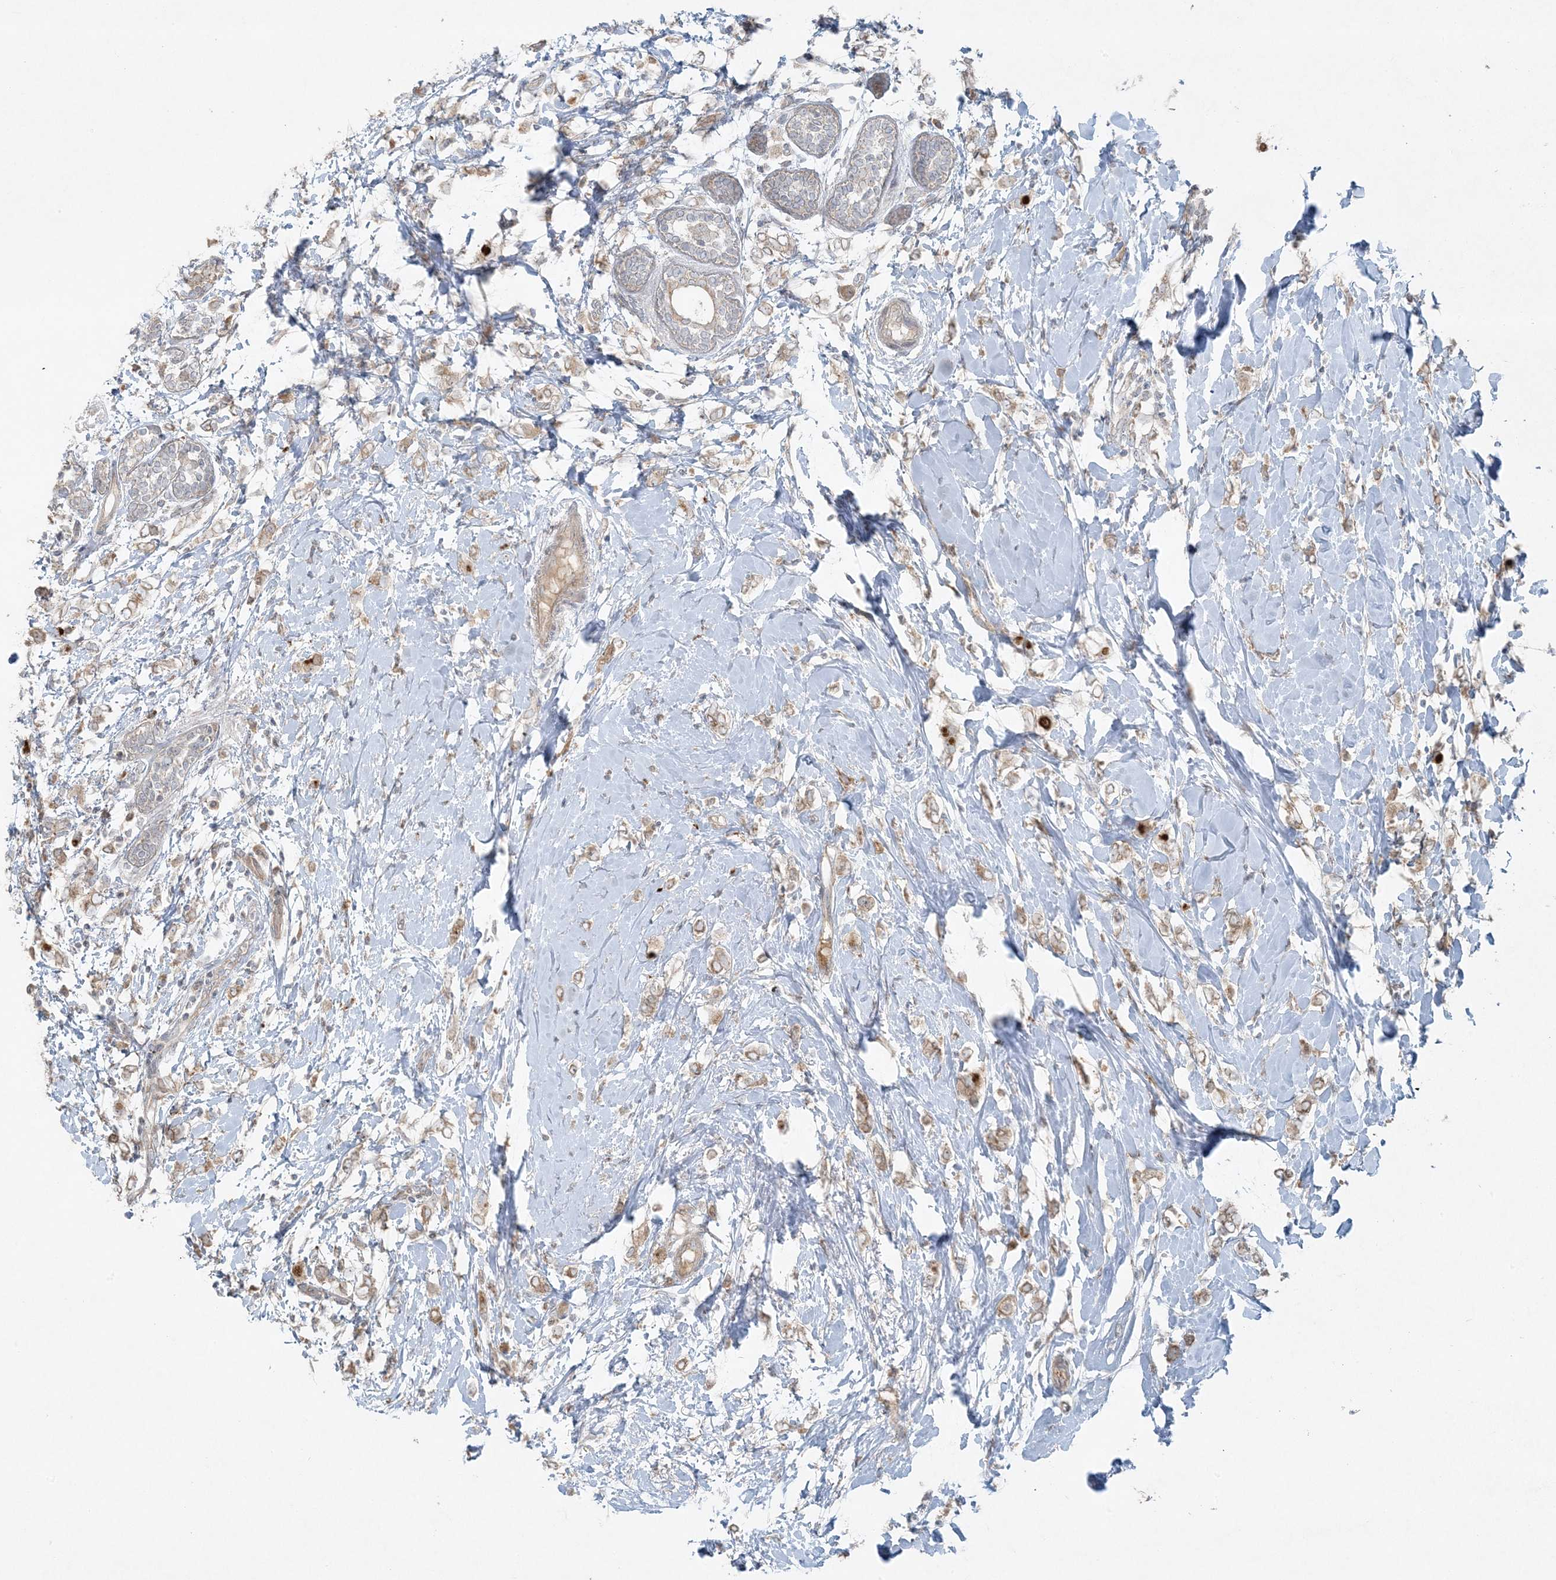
{"staining": {"intensity": "weak", "quantity": ">75%", "location": "cytoplasmic/membranous"}, "tissue": "breast cancer", "cell_type": "Tumor cells", "image_type": "cancer", "snomed": [{"axis": "morphology", "description": "Normal tissue, NOS"}, {"axis": "morphology", "description": "Lobular carcinoma"}, {"axis": "topography", "description": "Breast"}], "caption": "Immunohistochemistry photomicrograph of breast lobular carcinoma stained for a protein (brown), which shows low levels of weak cytoplasmic/membranous staining in approximately >75% of tumor cells.", "gene": "ZNF263", "patient": {"sex": "female", "age": 47}}